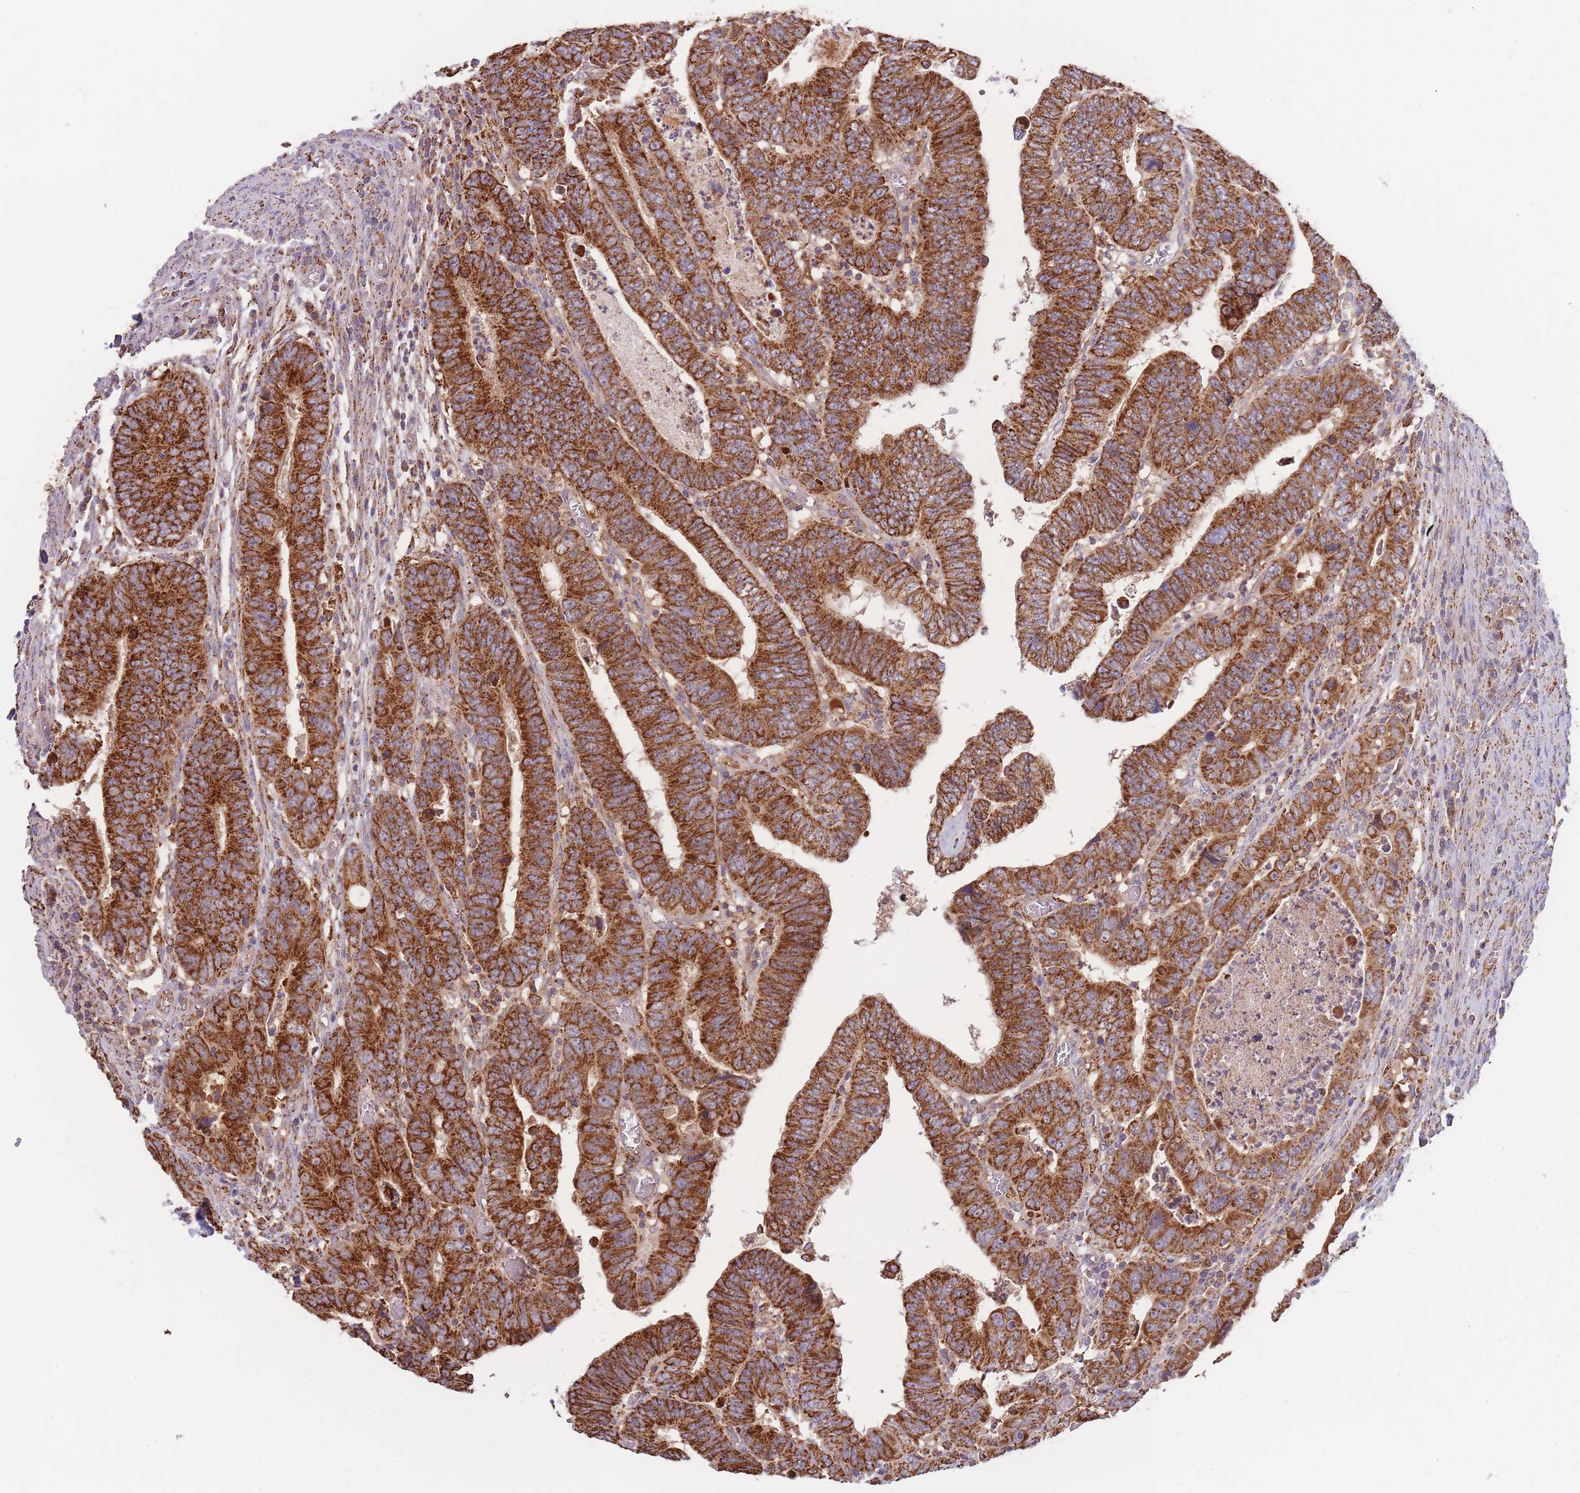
{"staining": {"intensity": "strong", "quantity": ">75%", "location": "cytoplasmic/membranous"}, "tissue": "colorectal cancer", "cell_type": "Tumor cells", "image_type": "cancer", "snomed": [{"axis": "morphology", "description": "Normal tissue, NOS"}, {"axis": "morphology", "description": "Adenocarcinoma, NOS"}, {"axis": "topography", "description": "Rectum"}], "caption": "This is an image of immunohistochemistry staining of adenocarcinoma (colorectal), which shows strong positivity in the cytoplasmic/membranous of tumor cells.", "gene": "MRPL17", "patient": {"sex": "female", "age": 65}}